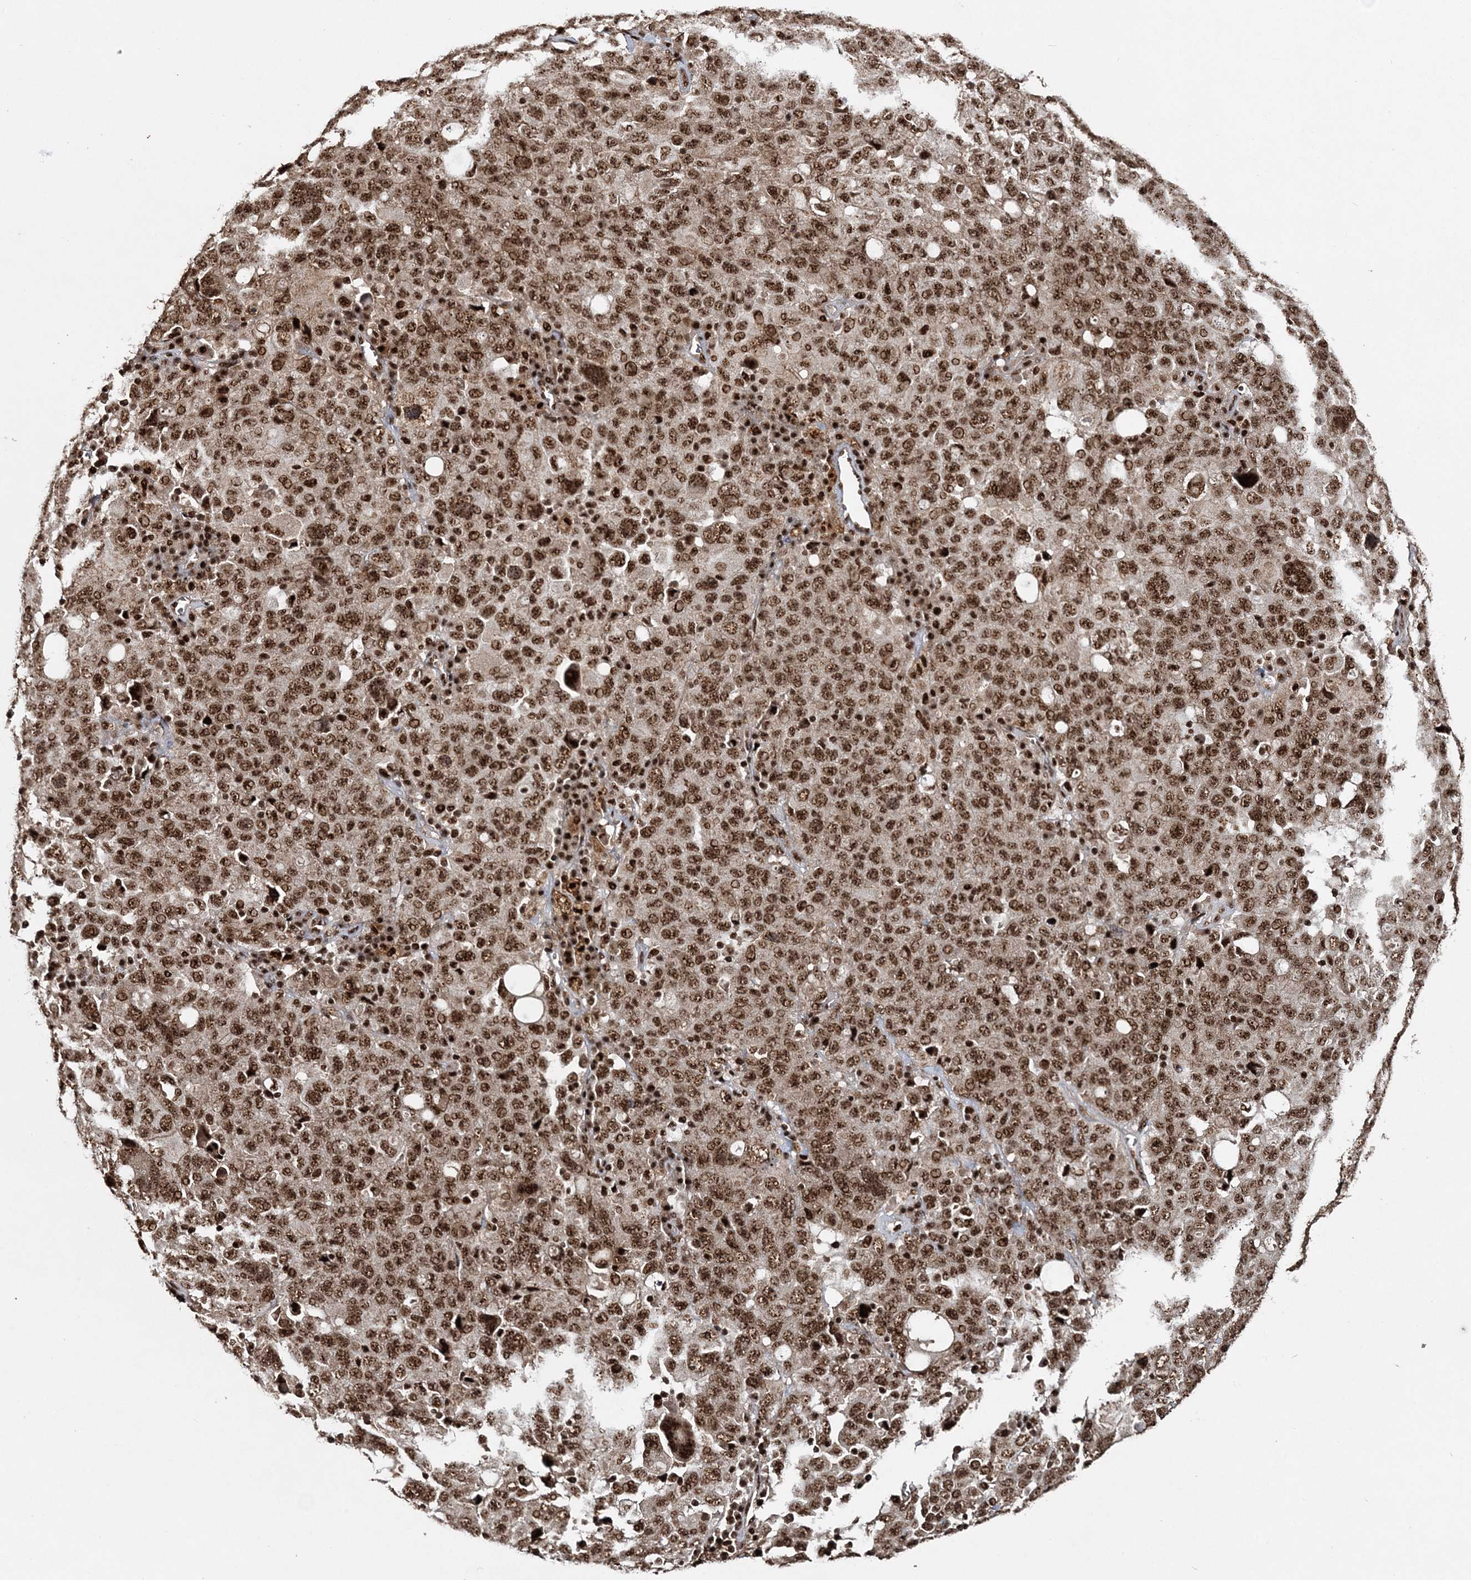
{"staining": {"intensity": "strong", "quantity": ">75%", "location": "nuclear"}, "tissue": "ovarian cancer", "cell_type": "Tumor cells", "image_type": "cancer", "snomed": [{"axis": "morphology", "description": "Carcinoma, endometroid"}, {"axis": "topography", "description": "Ovary"}], "caption": "A high-resolution image shows immunohistochemistry staining of ovarian cancer (endometroid carcinoma), which reveals strong nuclear staining in approximately >75% of tumor cells.", "gene": "EXOSC8", "patient": {"sex": "female", "age": 62}}